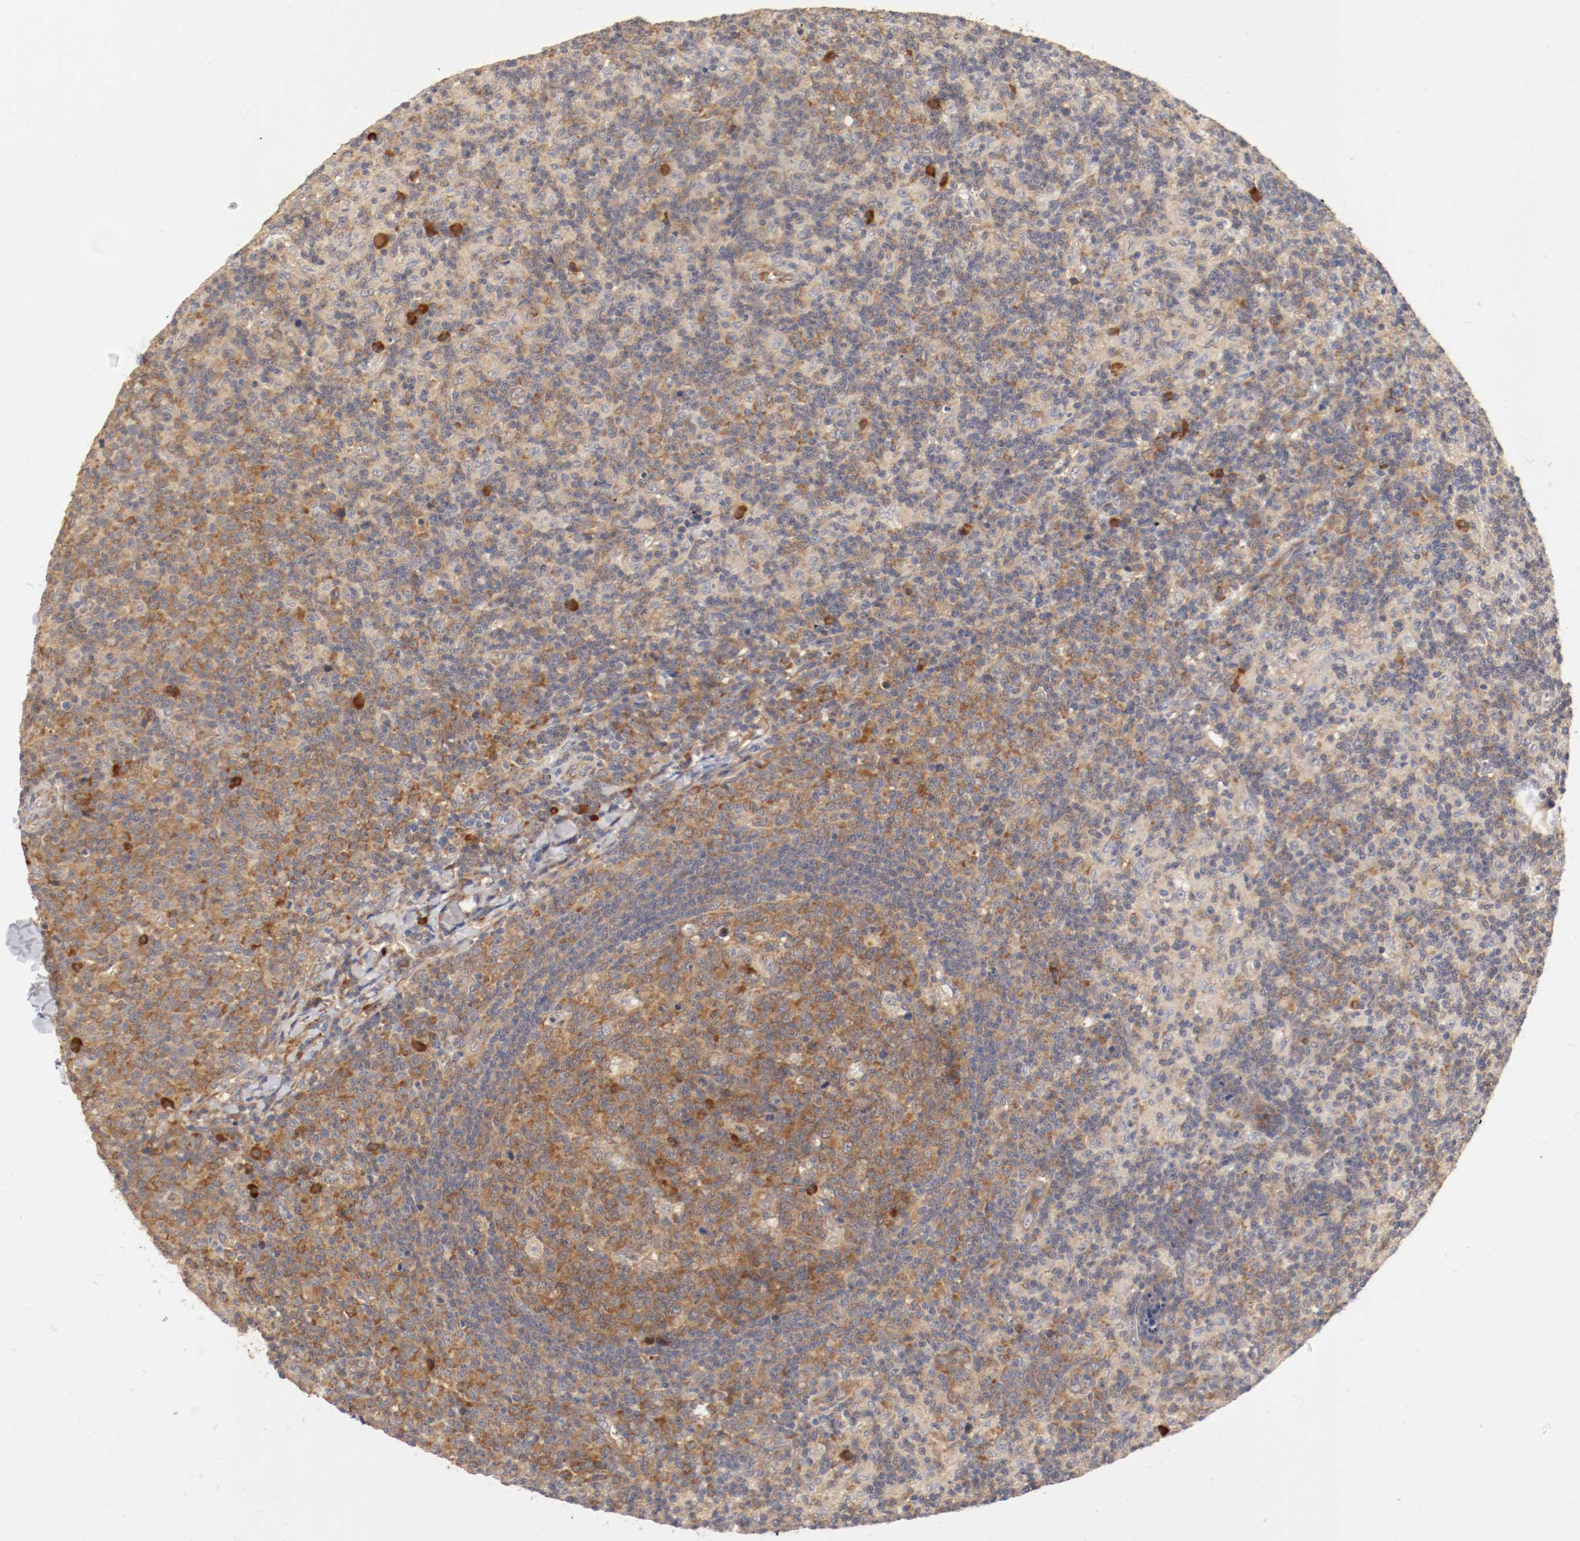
{"staining": {"intensity": "moderate", "quantity": ">75%", "location": "cytoplasmic/membranous"}, "tissue": "lymph node", "cell_type": "Germinal center cells", "image_type": "normal", "snomed": [{"axis": "morphology", "description": "Normal tissue, NOS"}, {"axis": "morphology", "description": "Inflammation, NOS"}, {"axis": "topography", "description": "Lymph node"}], "caption": "Human lymph node stained for a protein (brown) shows moderate cytoplasmic/membranous positive positivity in approximately >75% of germinal center cells.", "gene": "FKBP3", "patient": {"sex": "male", "age": 55}}